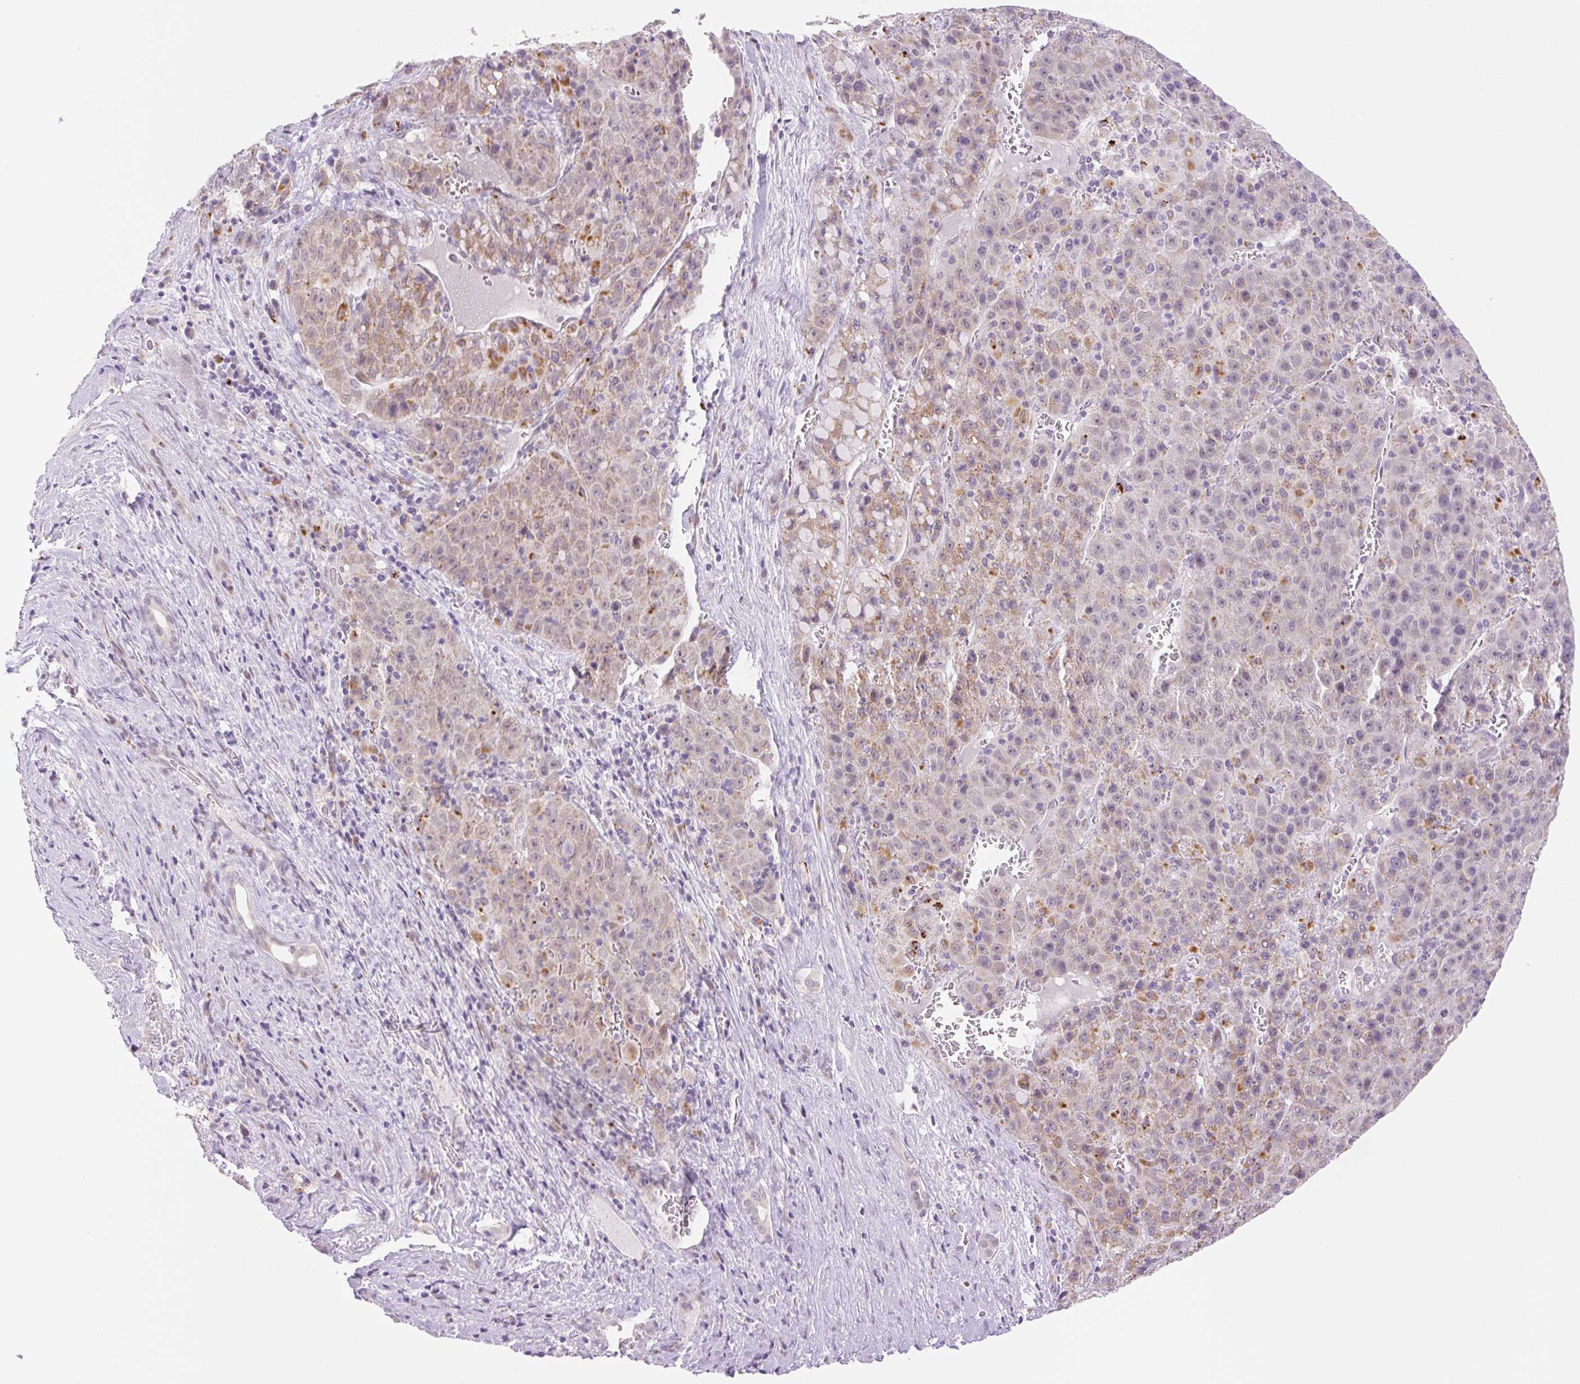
{"staining": {"intensity": "moderate", "quantity": "25%-75%", "location": "cytoplasmic/membranous"}, "tissue": "liver cancer", "cell_type": "Tumor cells", "image_type": "cancer", "snomed": [{"axis": "morphology", "description": "Carcinoma, Hepatocellular, NOS"}, {"axis": "topography", "description": "Liver"}], "caption": "Approximately 25%-75% of tumor cells in human liver cancer (hepatocellular carcinoma) show moderate cytoplasmic/membranous protein staining as visualized by brown immunohistochemical staining.", "gene": "SPRYD4", "patient": {"sex": "female", "age": 53}}